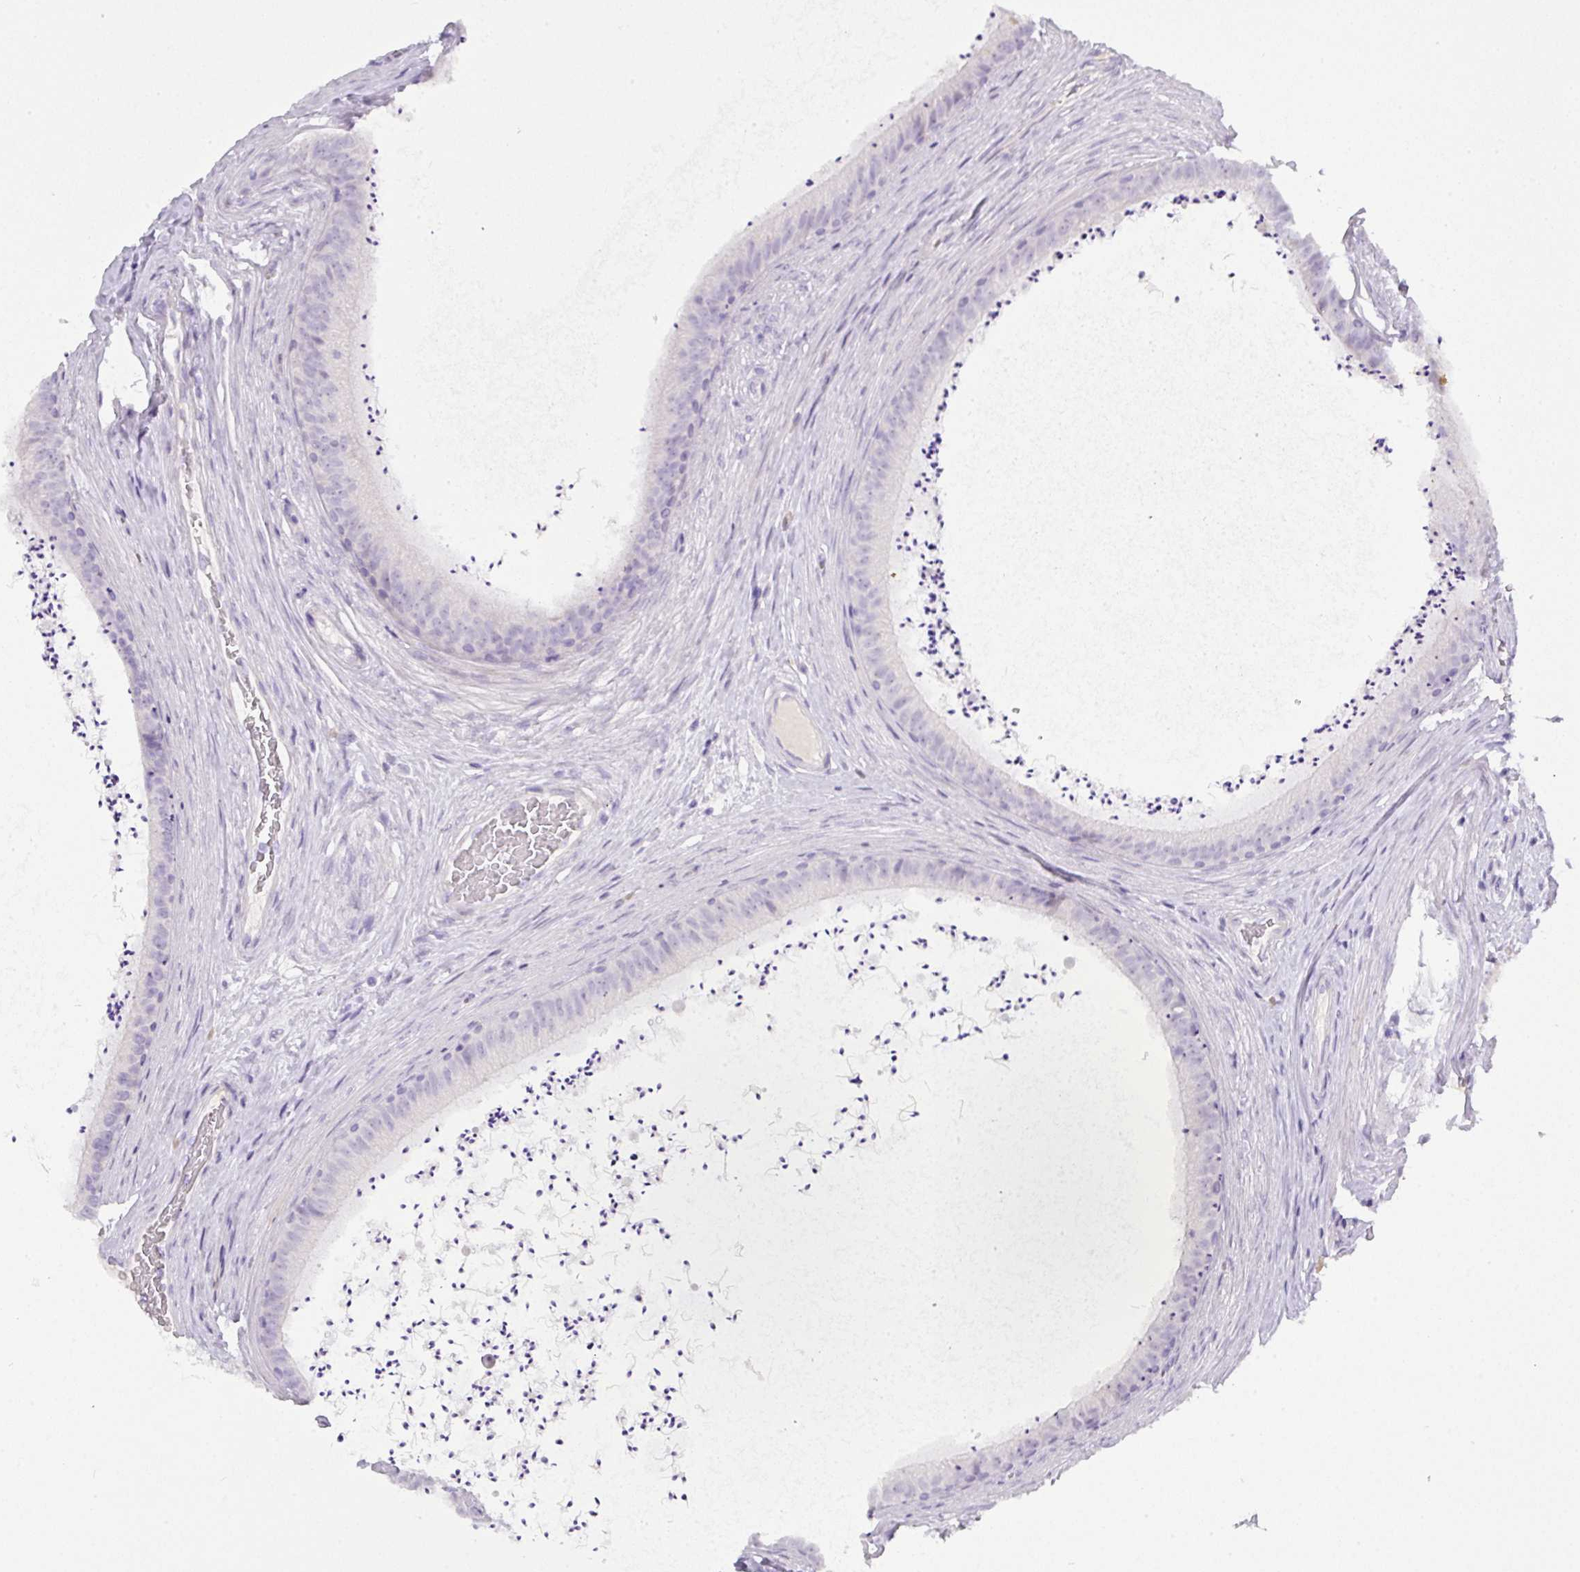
{"staining": {"intensity": "negative", "quantity": "none", "location": "none"}, "tissue": "epididymis", "cell_type": "Glandular cells", "image_type": "normal", "snomed": [{"axis": "morphology", "description": "Normal tissue, NOS"}, {"axis": "topography", "description": "Testis"}, {"axis": "topography", "description": "Epididymis"}], "caption": "Epididymis was stained to show a protein in brown. There is no significant positivity in glandular cells. (DAB IHC visualized using brightfield microscopy, high magnification).", "gene": "MRM2", "patient": {"sex": "male", "age": 41}}